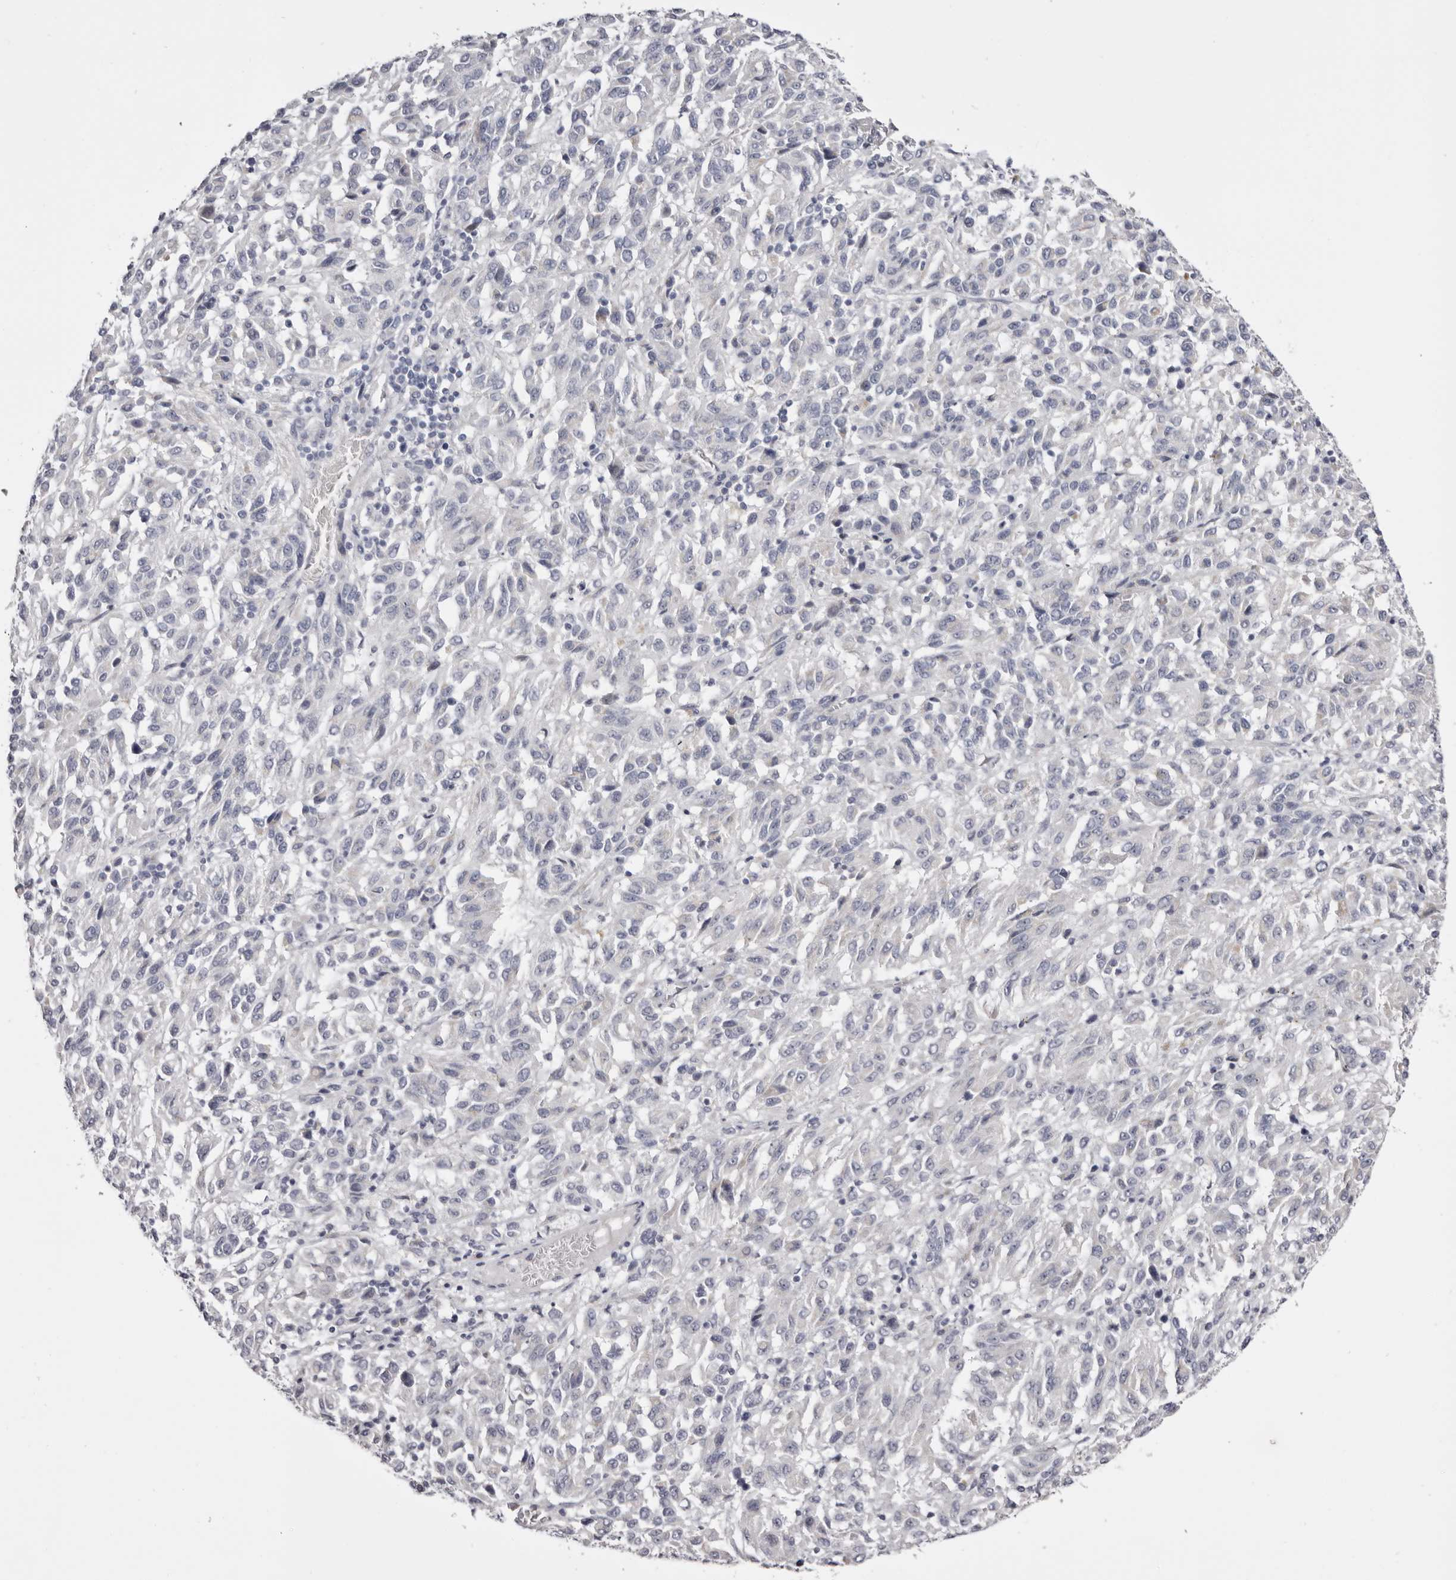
{"staining": {"intensity": "negative", "quantity": "none", "location": "none"}, "tissue": "melanoma", "cell_type": "Tumor cells", "image_type": "cancer", "snomed": [{"axis": "morphology", "description": "Malignant melanoma, Metastatic site"}, {"axis": "topography", "description": "Lung"}], "caption": "Tumor cells are negative for protein expression in human melanoma.", "gene": "CASQ1", "patient": {"sex": "male", "age": 64}}